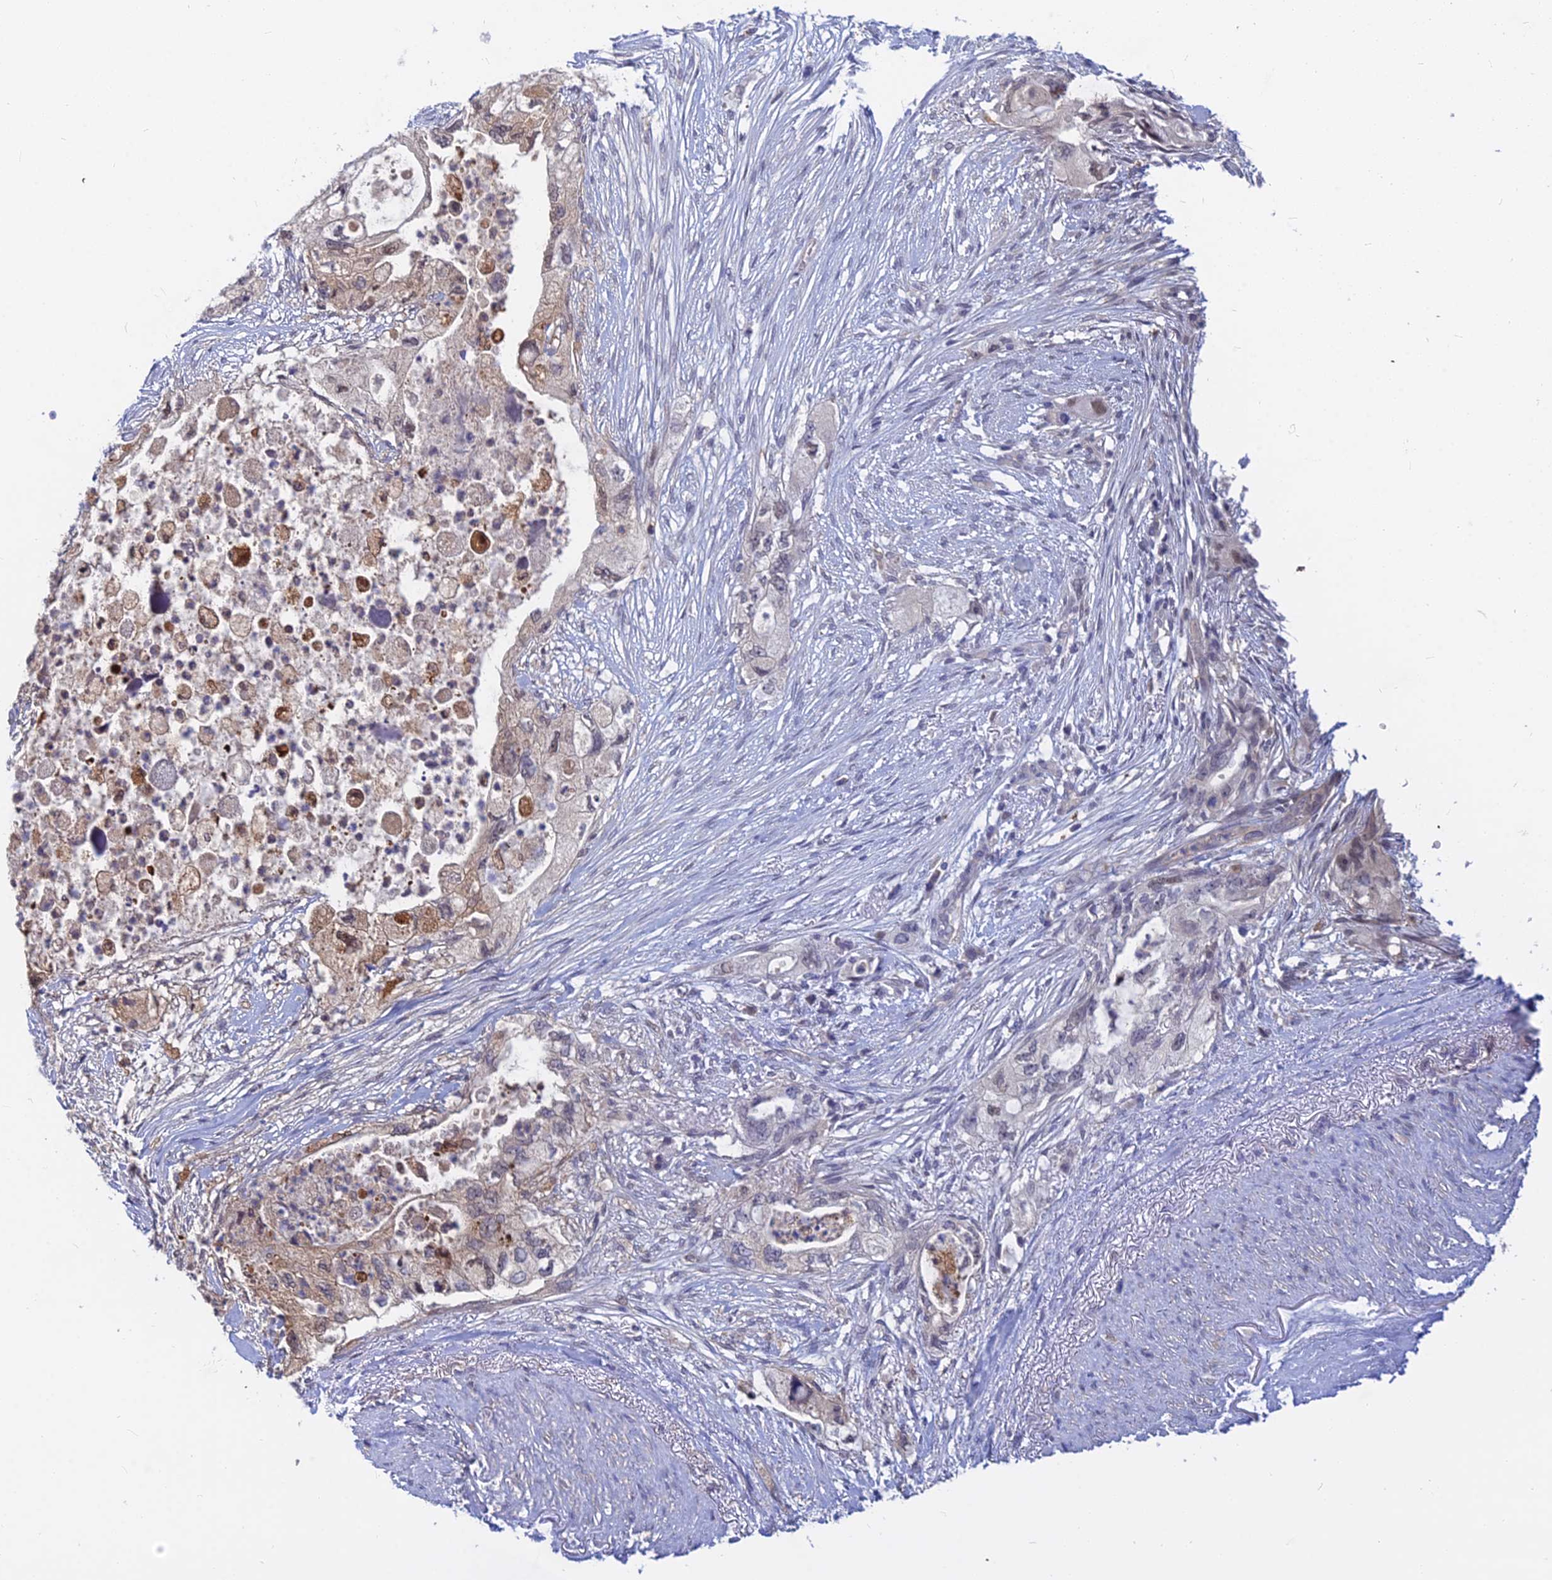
{"staining": {"intensity": "weak", "quantity": "<25%", "location": "cytoplasmic/membranous,nuclear"}, "tissue": "pancreatic cancer", "cell_type": "Tumor cells", "image_type": "cancer", "snomed": [{"axis": "morphology", "description": "Adenocarcinoma, NOS"}, {"axis": "topography", "description": "Pancreas"}], "caption": "This histopathology image is of adenocarcinoma (pancreatic) stained with immunohistochemistry to label a protein in brown with the nuclei are counter-stained blue. There is no staining in tumor cells.", "gene": "B3GALT4", "patient": {"sex": "female", "age": 73}}